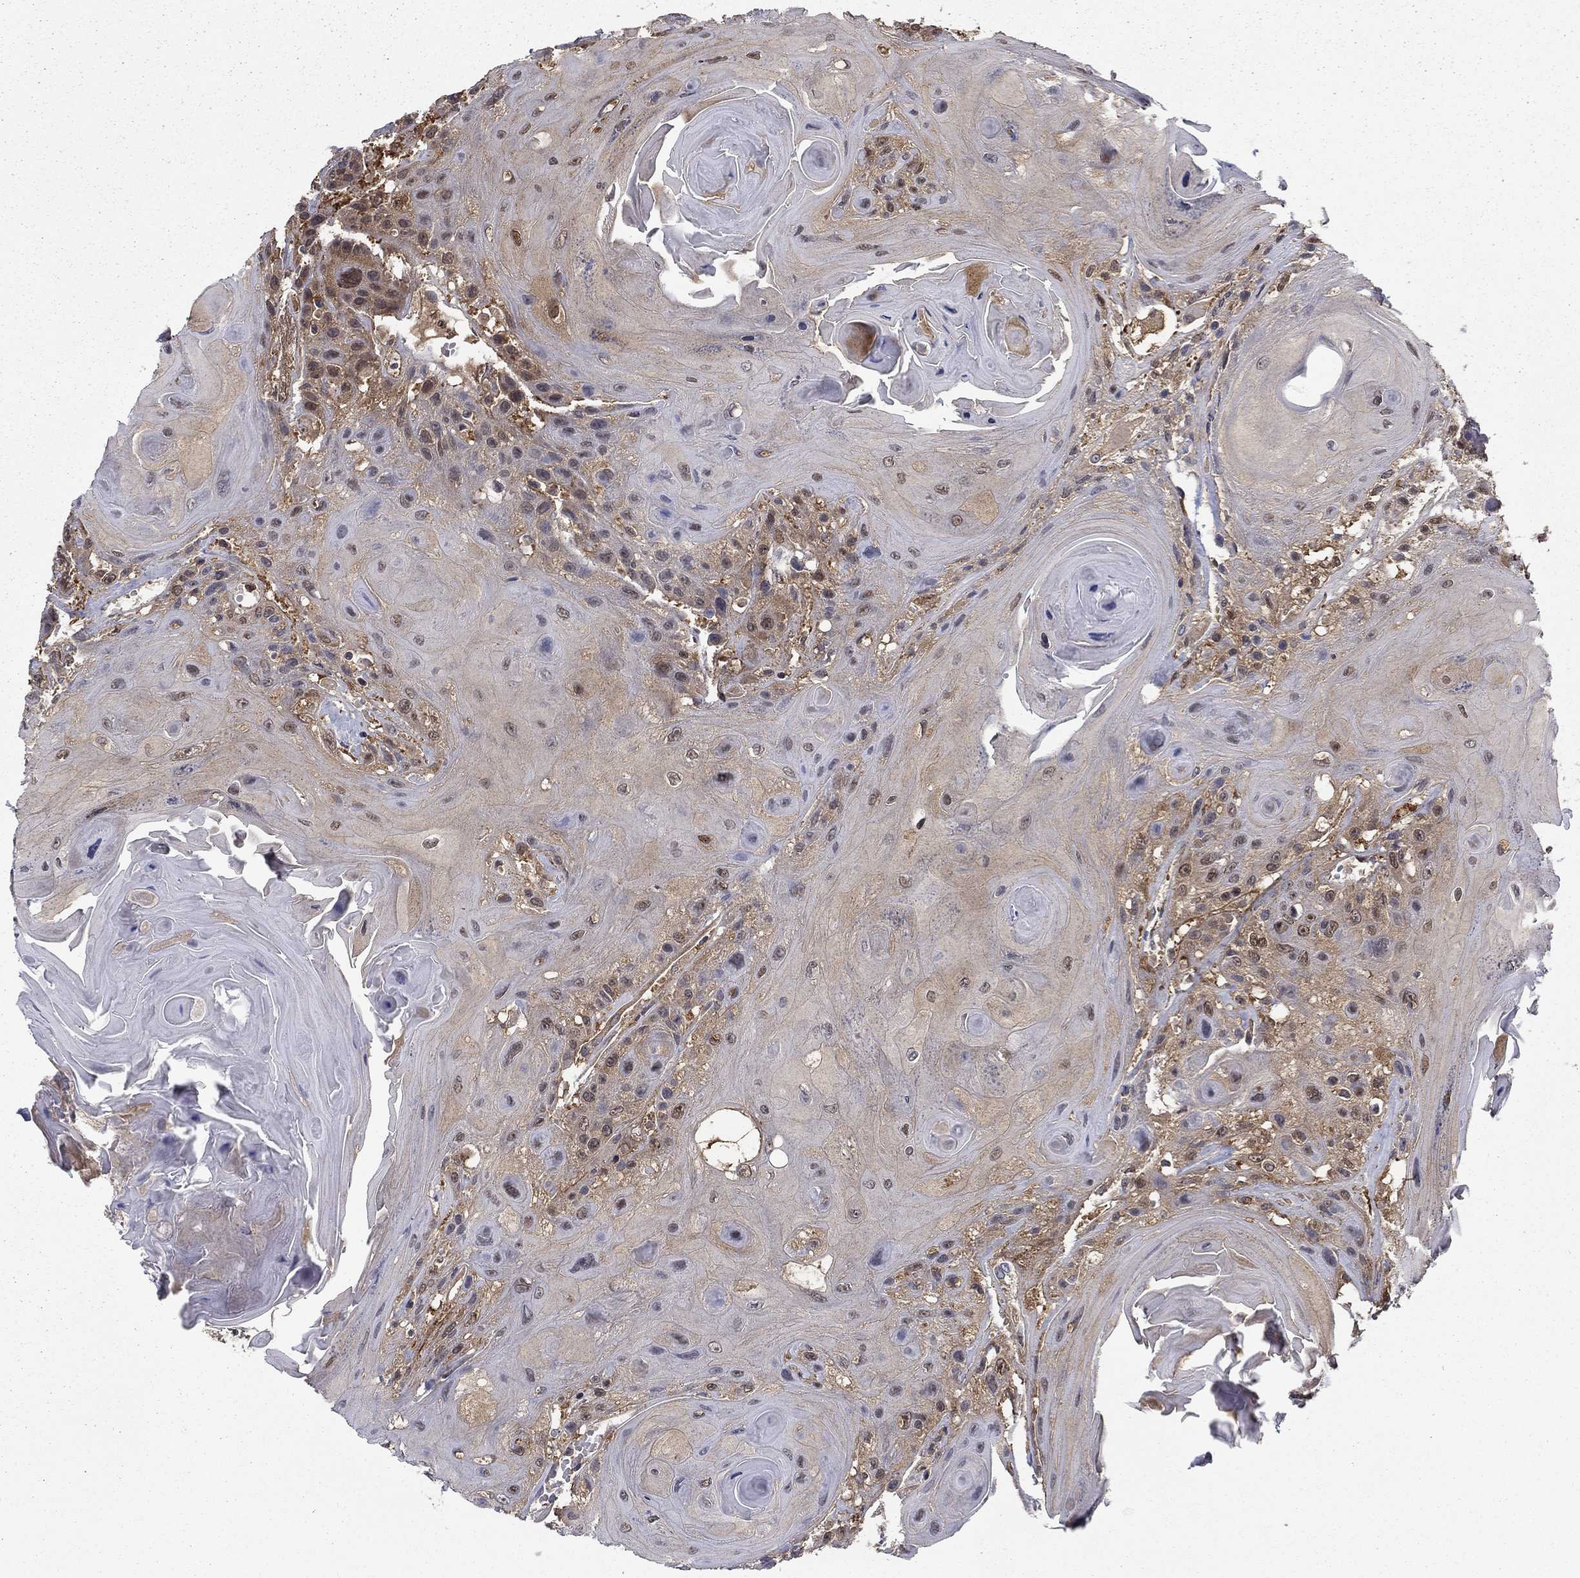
{"staining": {"intensity": "weak", "quantity": "25%-75%", "location": "cytoplasmic/membranous"}, "tissue": "head and neck cancer", "cell_type": "Tumor cells", "image_type": "cancer", "snomed": [{"axis": "morphology", "description": "Squamous cell carcinoma, NOS"}, {"axis": "topography", "description": "Head-Neck"}], "caption": "About 25%-75% of tumor cells in human head and neck cancer (squamous cell carcinoma) display weak cytoplasmic/membranous protein staining as visualized by brown immunohistochemical staining.", "gene": "NIT2", "patient": {"sex": "female", "age": 59}}